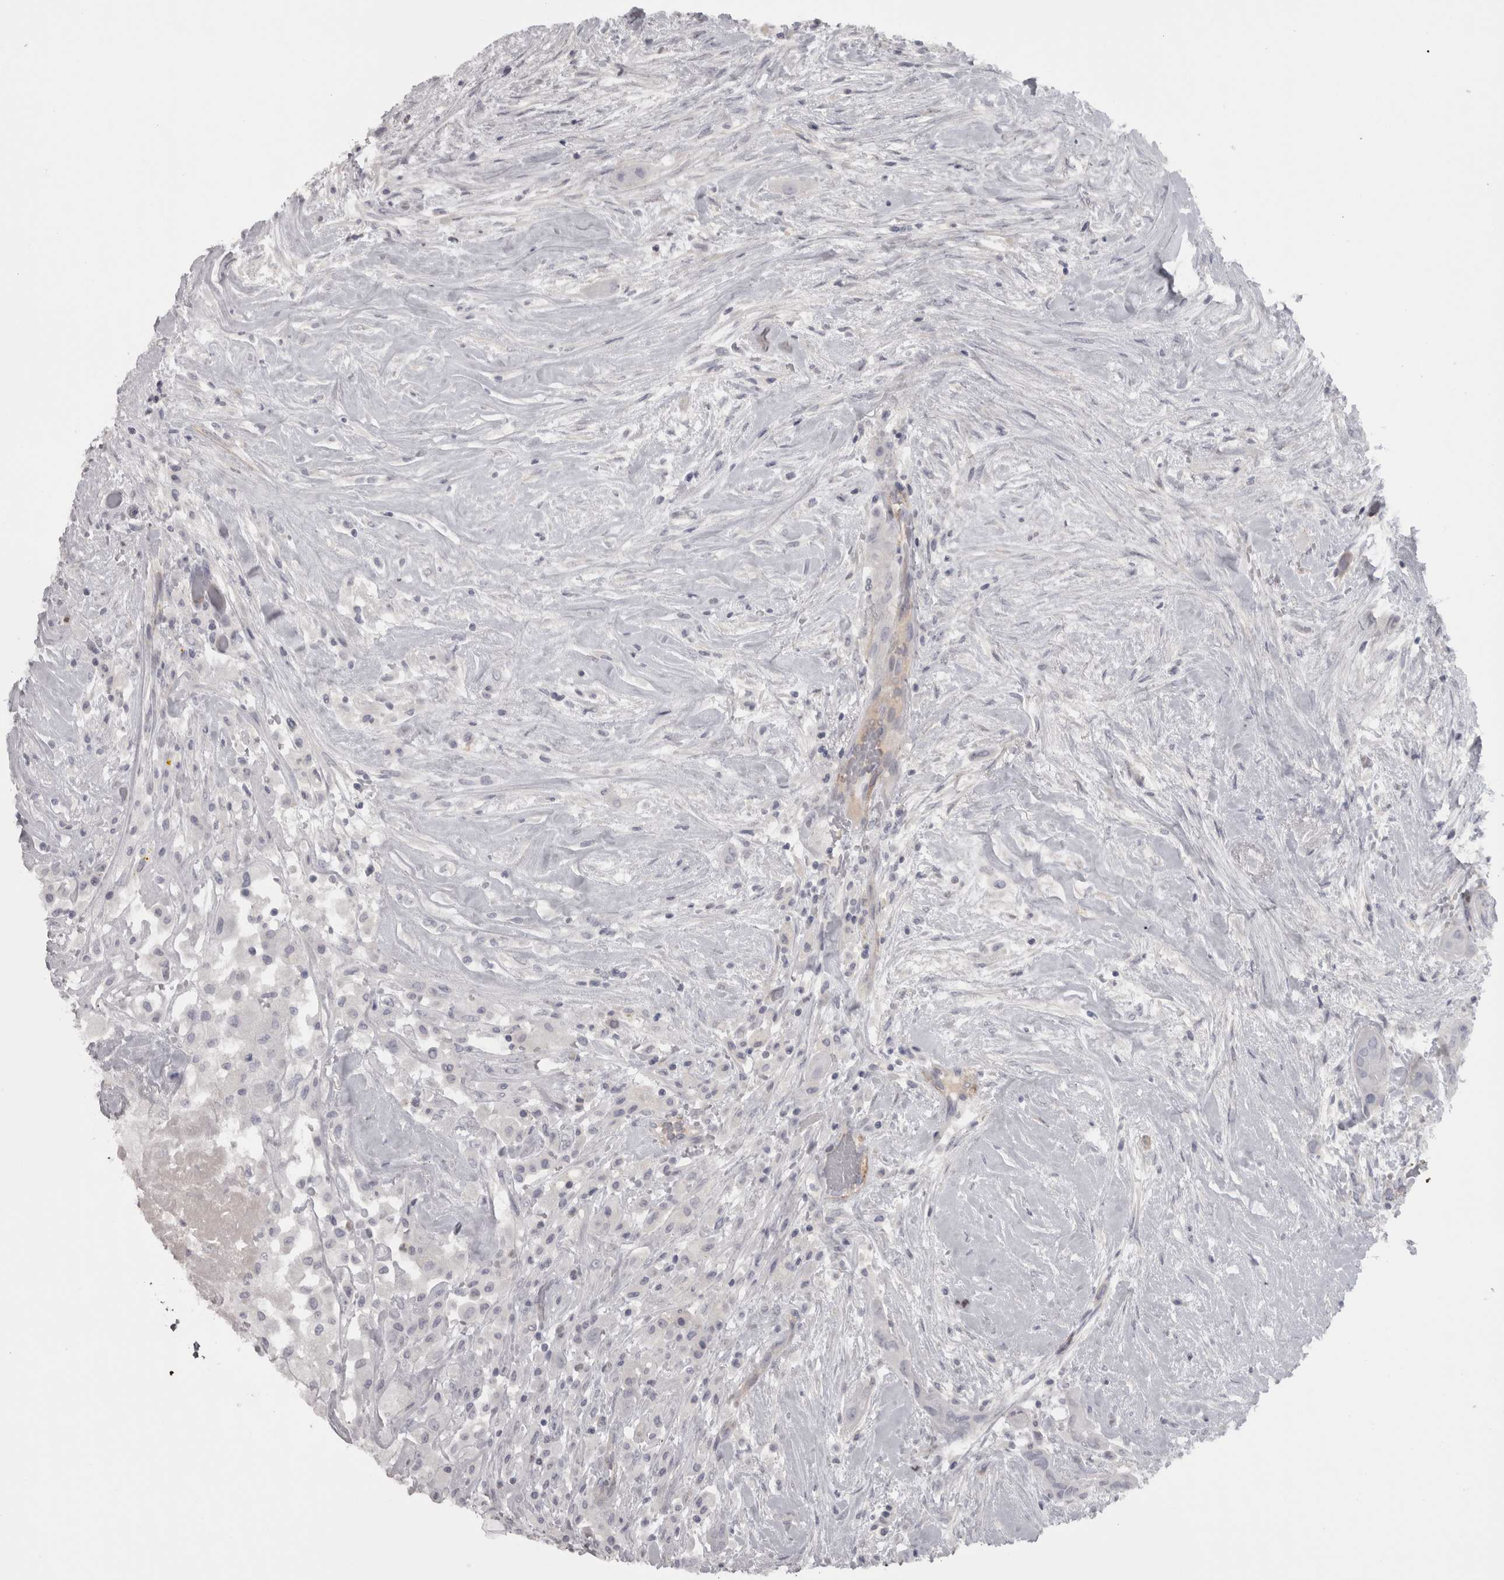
{"staining": {"intensity": "negative", "quantity": "none", "location": "none"}, "tissue": "thyroid cancer", "cell_type": "Tumor cells", "image_type": "cancer", "snomed": [{"axis": "morphology", "description": "Papillary adenocarcinoma, NOS"}, {"axis": "topography", "description": "Thyroid gland"}], "caption": "Immunohistochemical staining of thyroid cancer demonstrates no significant expression in tumor cells.", "gene": "PPP1R12B", "patient": {"sex": "female", "age": 59}}